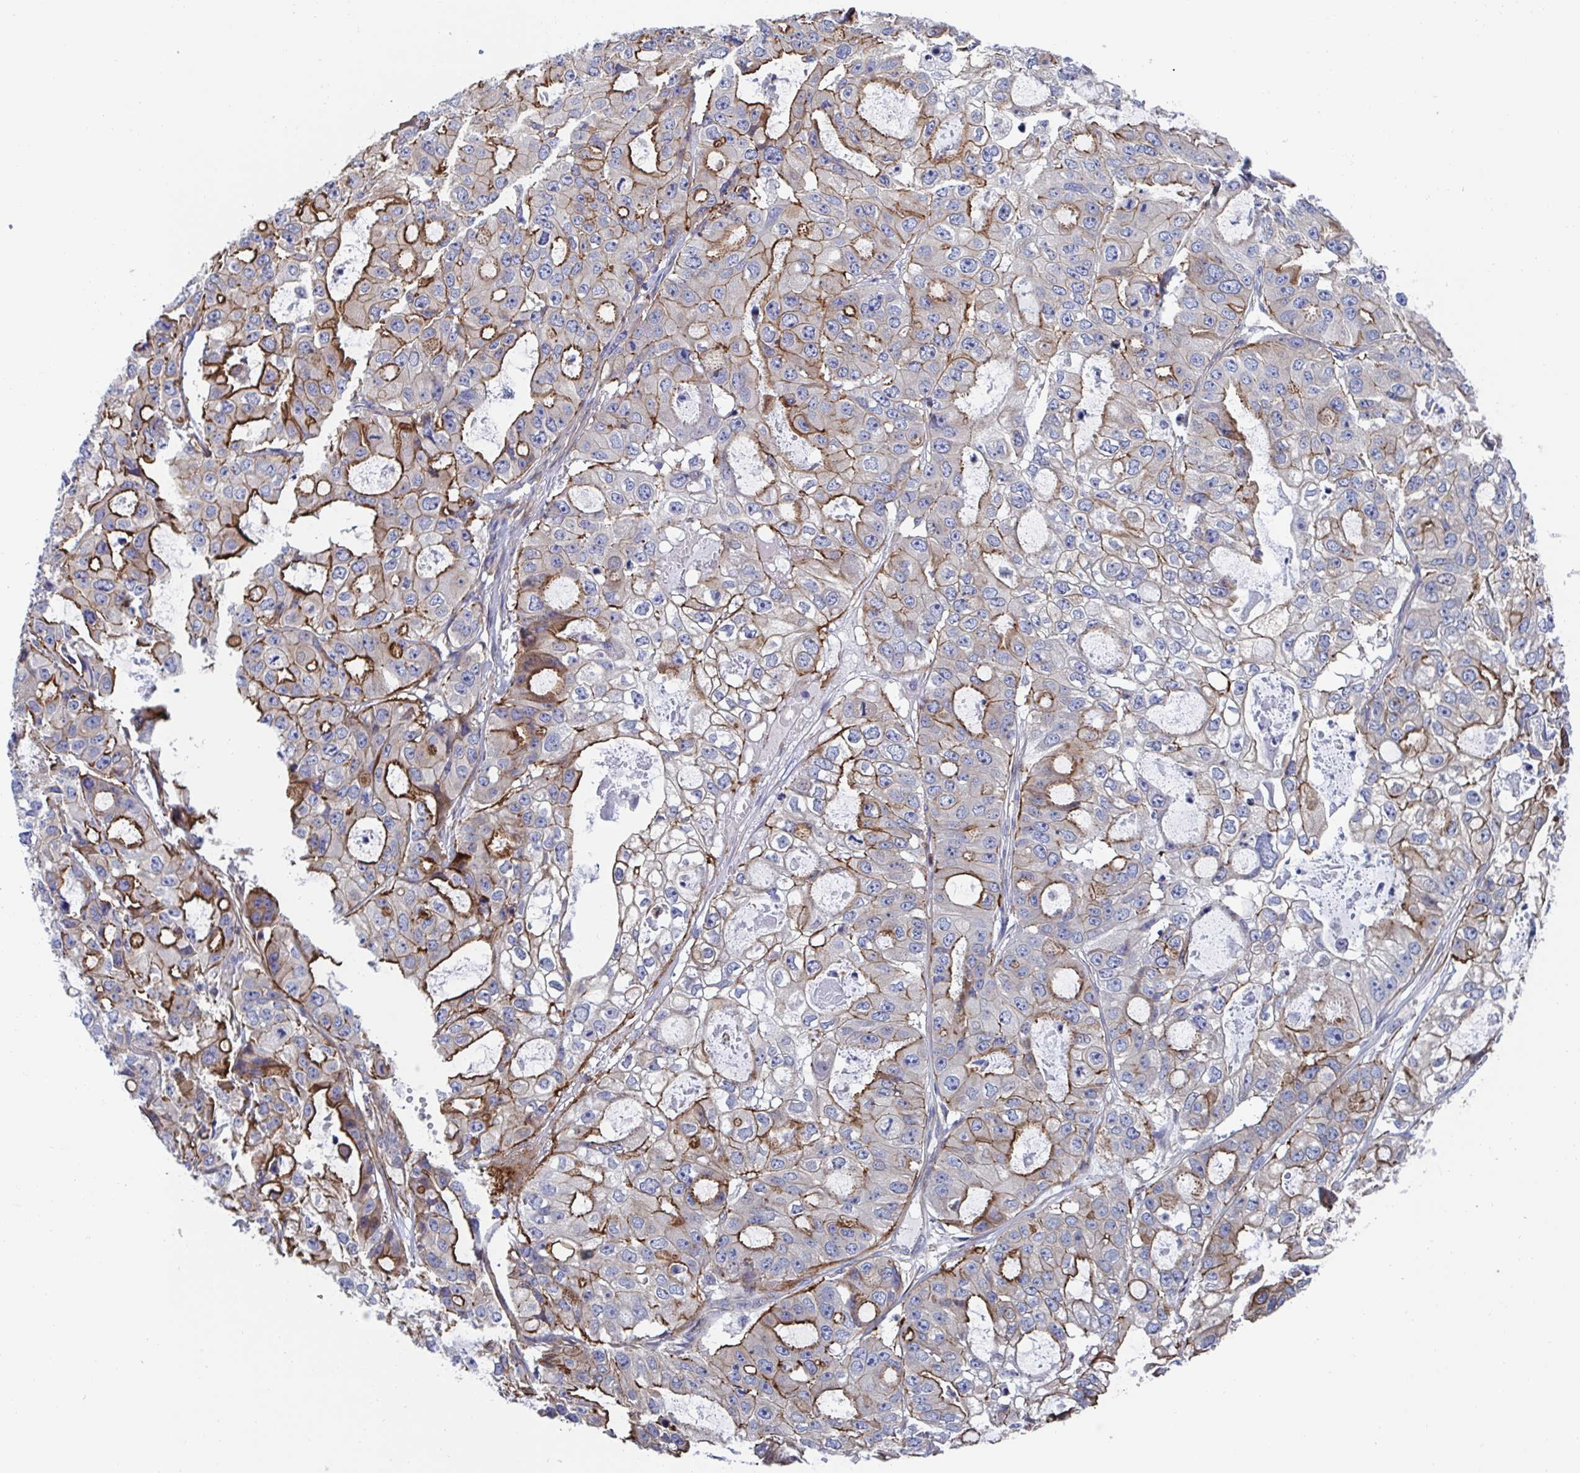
{"staining": {"intensity": "moderate", "quantity": "<25%", "location": "cytoplasmic/membranous"}, "tissue": "ovarian cancer", "cell_type": "Tumor cells", "image_type": "cancer", "snomed": [{"axis": "morphology", "description": "Cystadenocarcinoma, serous, NOS"}, {"axis": "topography", "description": "Ovary"}], "caption": "Moderate cytoplasmic/membranous staining is seen in approximately <25% of tumor cells in ovarian cancer (serous cystadenocarcinoma).", "gene": "KLC3", "patient": {"sex": "female", "age": 56}}